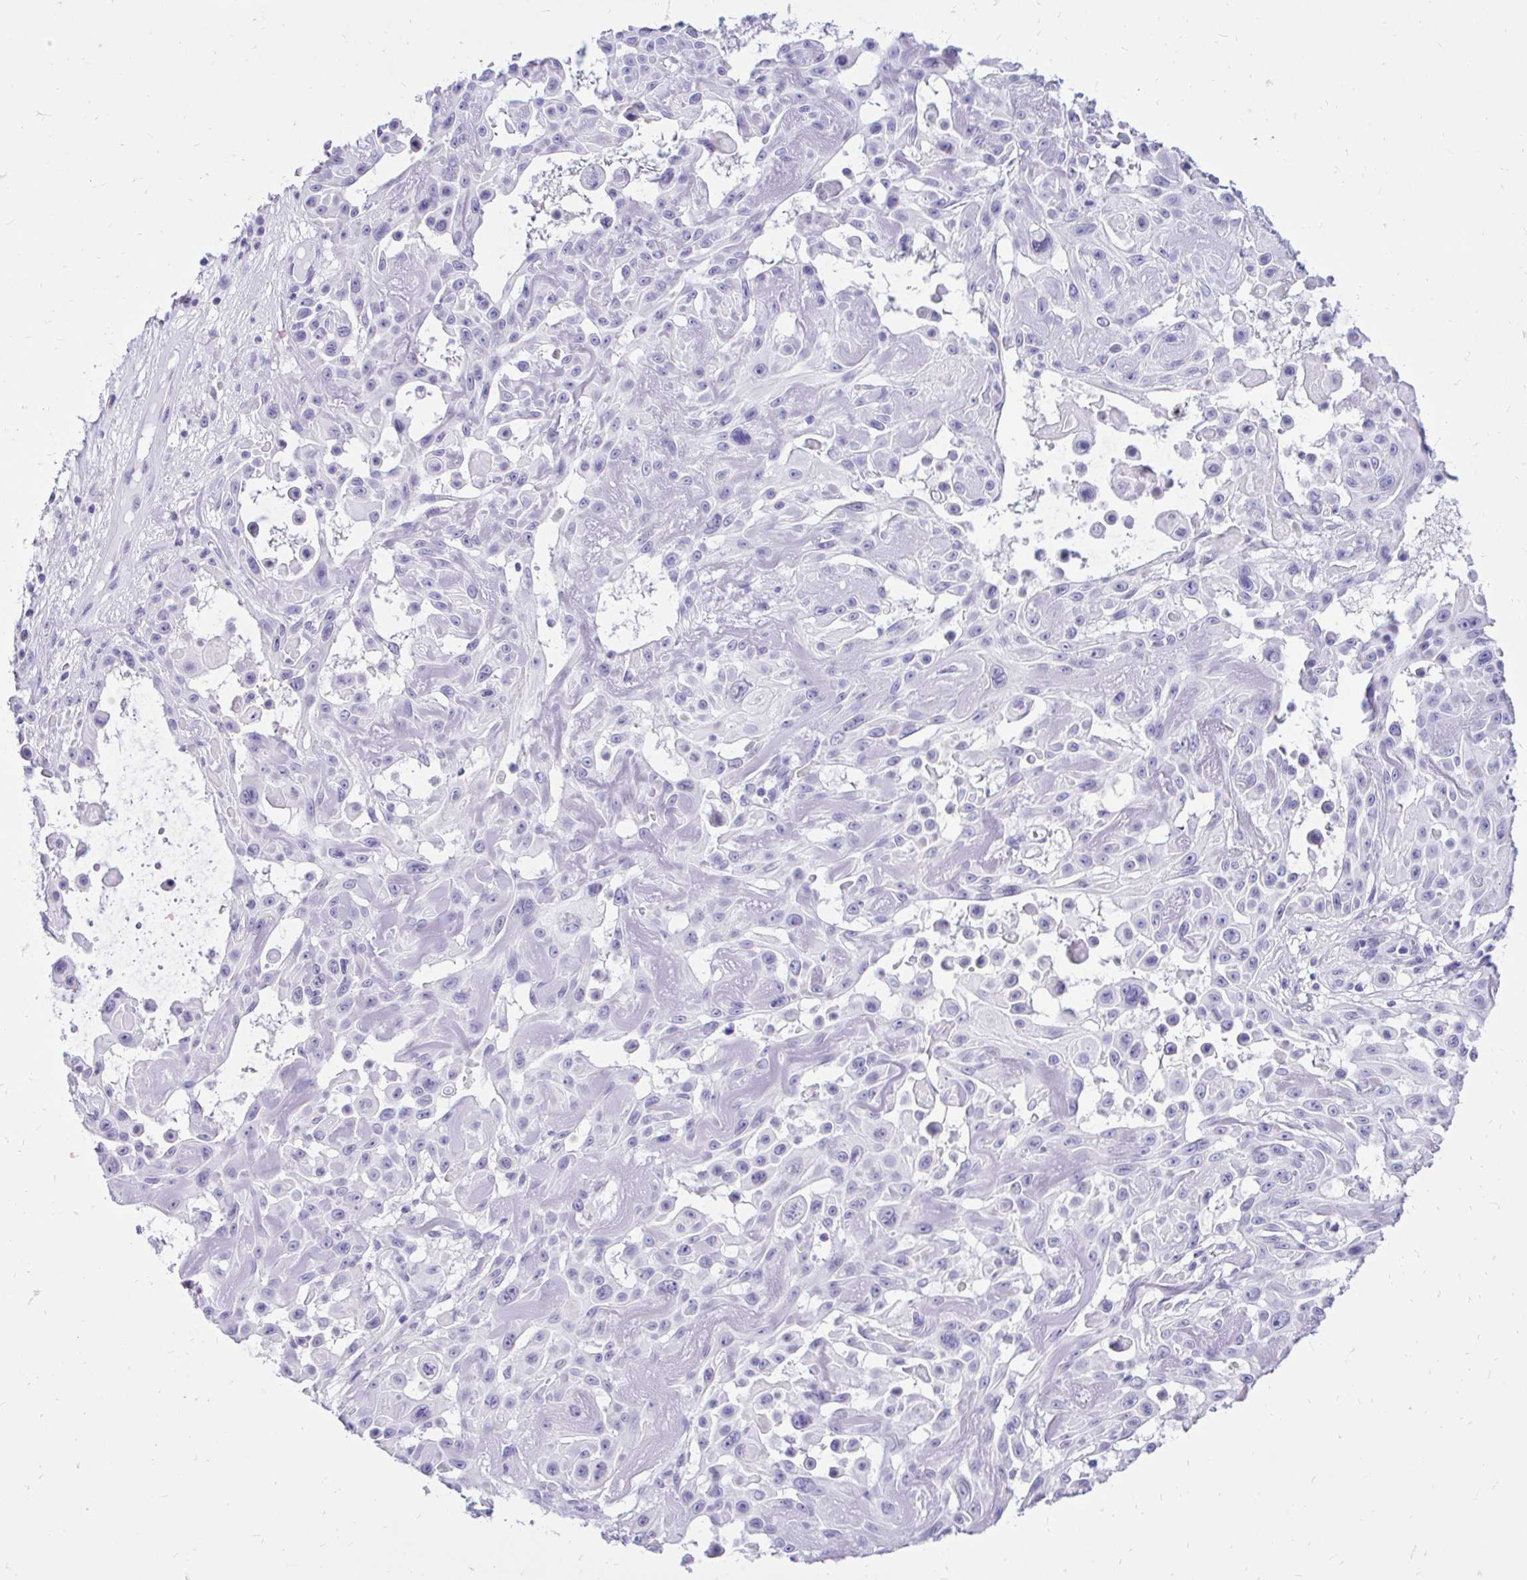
{"staining": {"intensity": "negative", "quantity": "none", "location": "none"}, "tissue": "skin cancer", "cell_type": "Tumor cells", "image_type": "cancer", "snomed": [{"axis": "morphology", "description": "Squamous cell carcinoma, NOS"}, {"axis": "topography", "description": "Skin"}], "caption": "Tumor cells are negative for brown protein staining in skin cancer (squamous cell carcinoma). Nuclei are stained in blue.", "gene": "FATE1", "patient": {"sex": "male", "age": 91}}